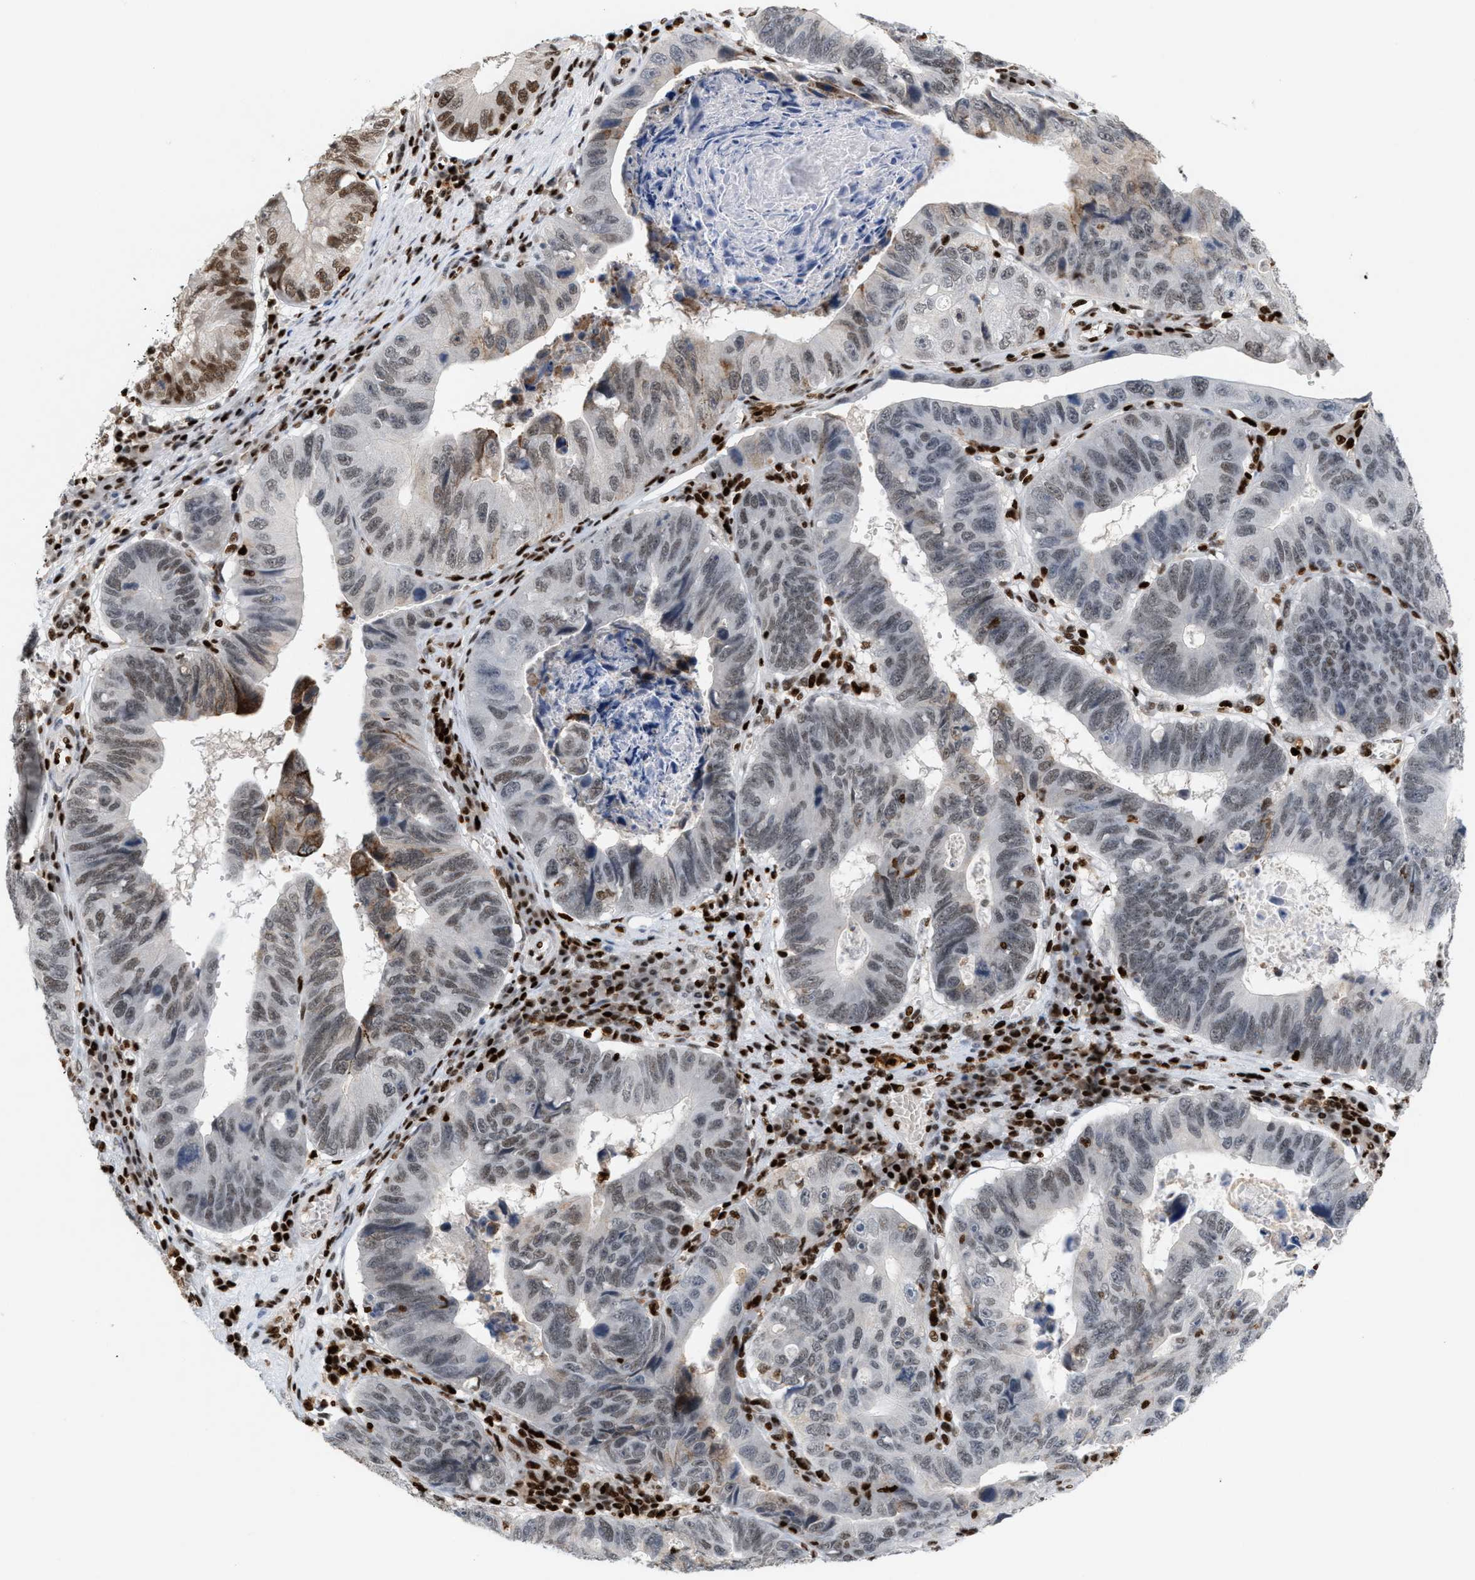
{"staining": {"intensity": "strong", "quantity": "<25%", "location": "nuclear"}, "tissue": "stomach cancer", "cell_type": "Tumor cells", "image_type": "cancer", "snomed": [{"axis": "morphology", "description": "Adenocarcinoma, NOS"}, {"axis": "topography", "description": "Stomach"}], "caption": "IHC image of adenocarcinoma (stomach) stained for a protein (brown), which demonstrates medium levels of strong nuclear expression in about <25% of tumor cells.", "gene": "RNASEK-C17orf49", "patient": {"sex": "male", "age": 59}}